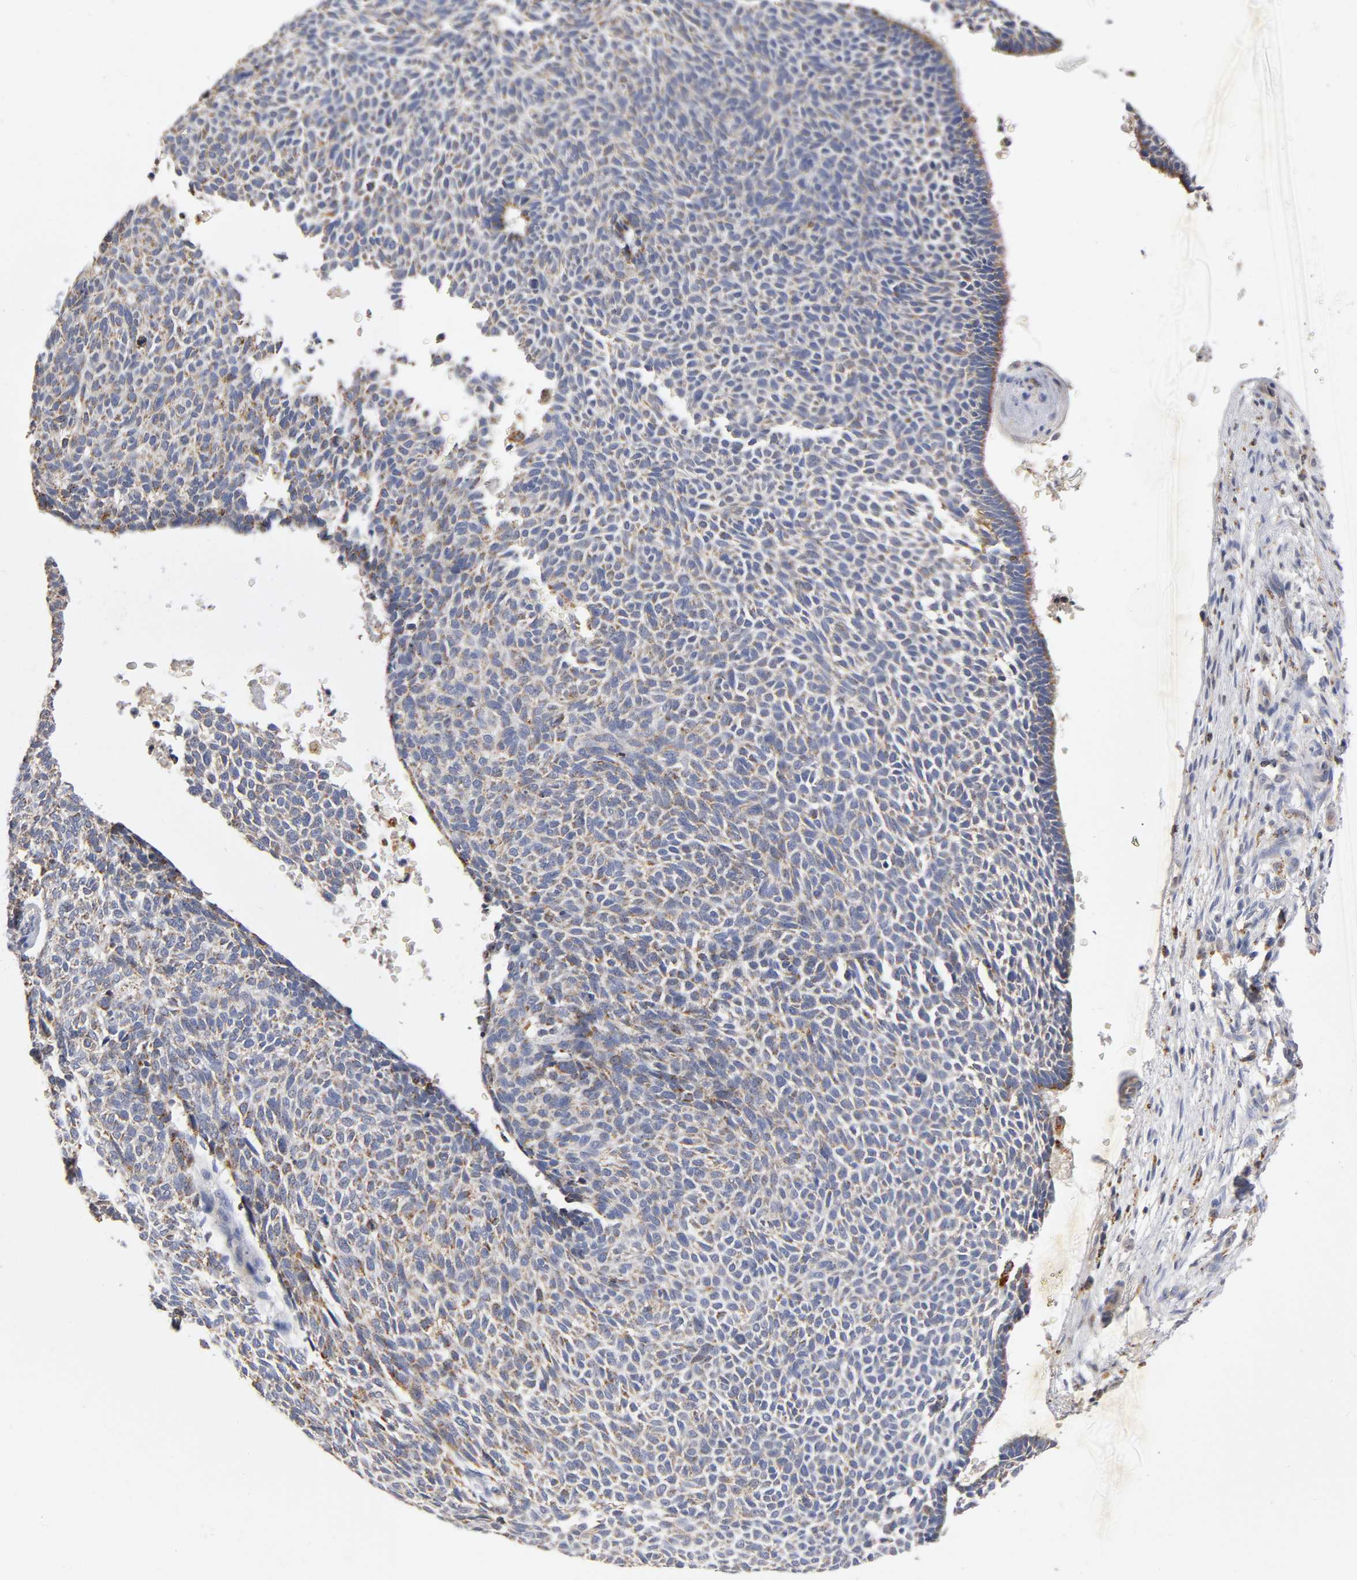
{"staining": {"intensity": "moderate", "quantity": "25%-75%", "location": "cytoplasmic/membranous"}, "tissue": "skin cancer", "cell_type": "Tumor cells", "image_type": "cancer", "snomed": [{"axis": "morphology", "description": "Normal tissue, NOS"}, {"axis": "morphology", "description": "Basal cell carcinoma"}, {"axis": "topography", "description": "Skin"}], "caption": "Skin cancer stained with a brown dye displays moderate cytoplasmic/membranous positive positivity in approximately 25%-75% of tumor cells.", "gene": "ISG15", "patient": {"sex": "male", "age": 87}}